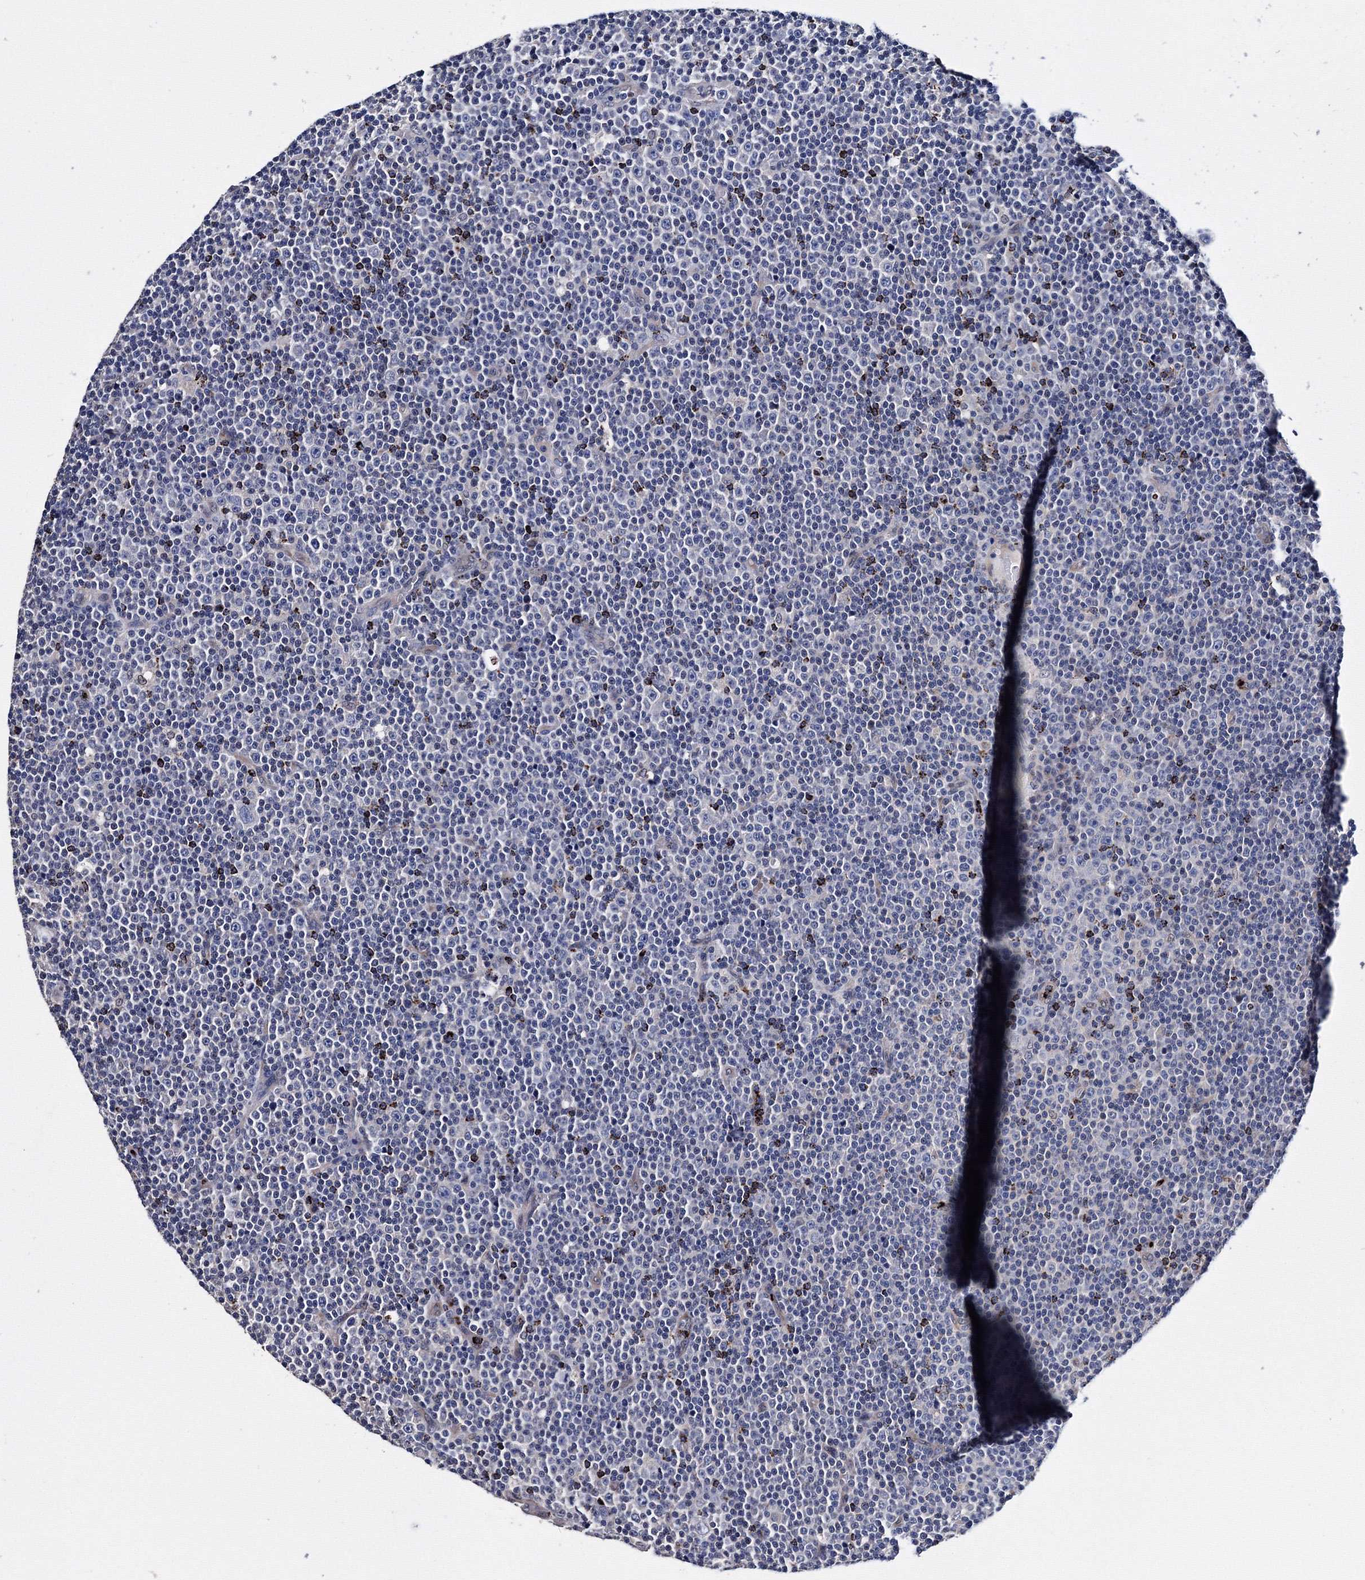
{"staining": {"intensity": "negative", "quantity": "none", "location": "none"}, "tissue": "lymphoma", "cell_type": "Tumor cells", "image_type": "cancer", "snomed": [{"axis": "morphology", "description": "Malignant lymphoma, non-Hodgkin's type, Low grade"}, {"axis": "topography", "description": "Lymph node"}], "caption": "Lymphoma stained for a protein using immunohistochemistry (IHC) exhibits no positivity tumor cells.", "gene": "PHYKPL", "patient": {"sex": "female", "age": 67}}